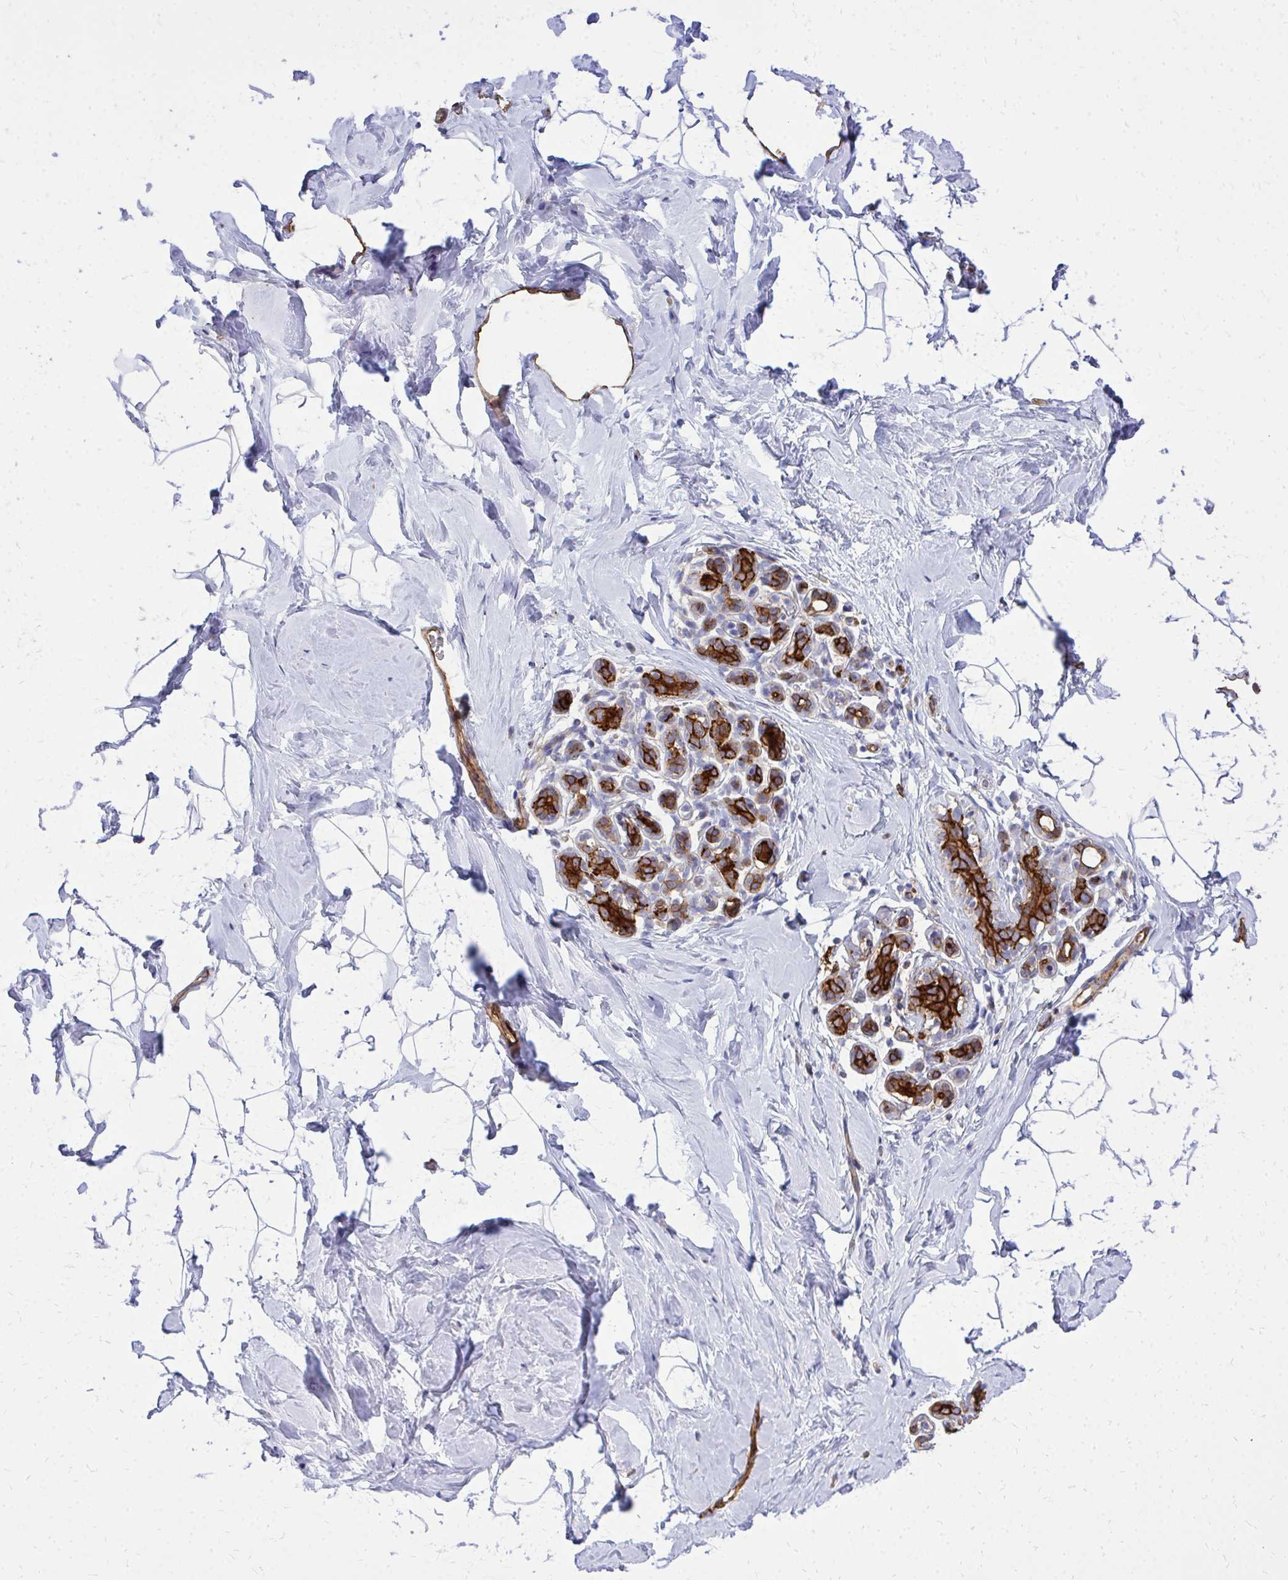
{"staining": {"intensity": "negative", "quantity": "none", "location": "none"}, "tissue": "breast", "cell_type": "Adipocytes", "image_type": "normal", "snomed": [{"axis": "morphology", "description": "Normal tissue, NOS"}, {"axis": "topography", "description": "Breast"}], "caption": "High power microscopy histopathology image of an immunohistochemistry micrograph of normal breast, revealing no significant expression in adipocytes.", "gene": "MARCKSL1", "patient": {"sex": "female", "age": 32}}